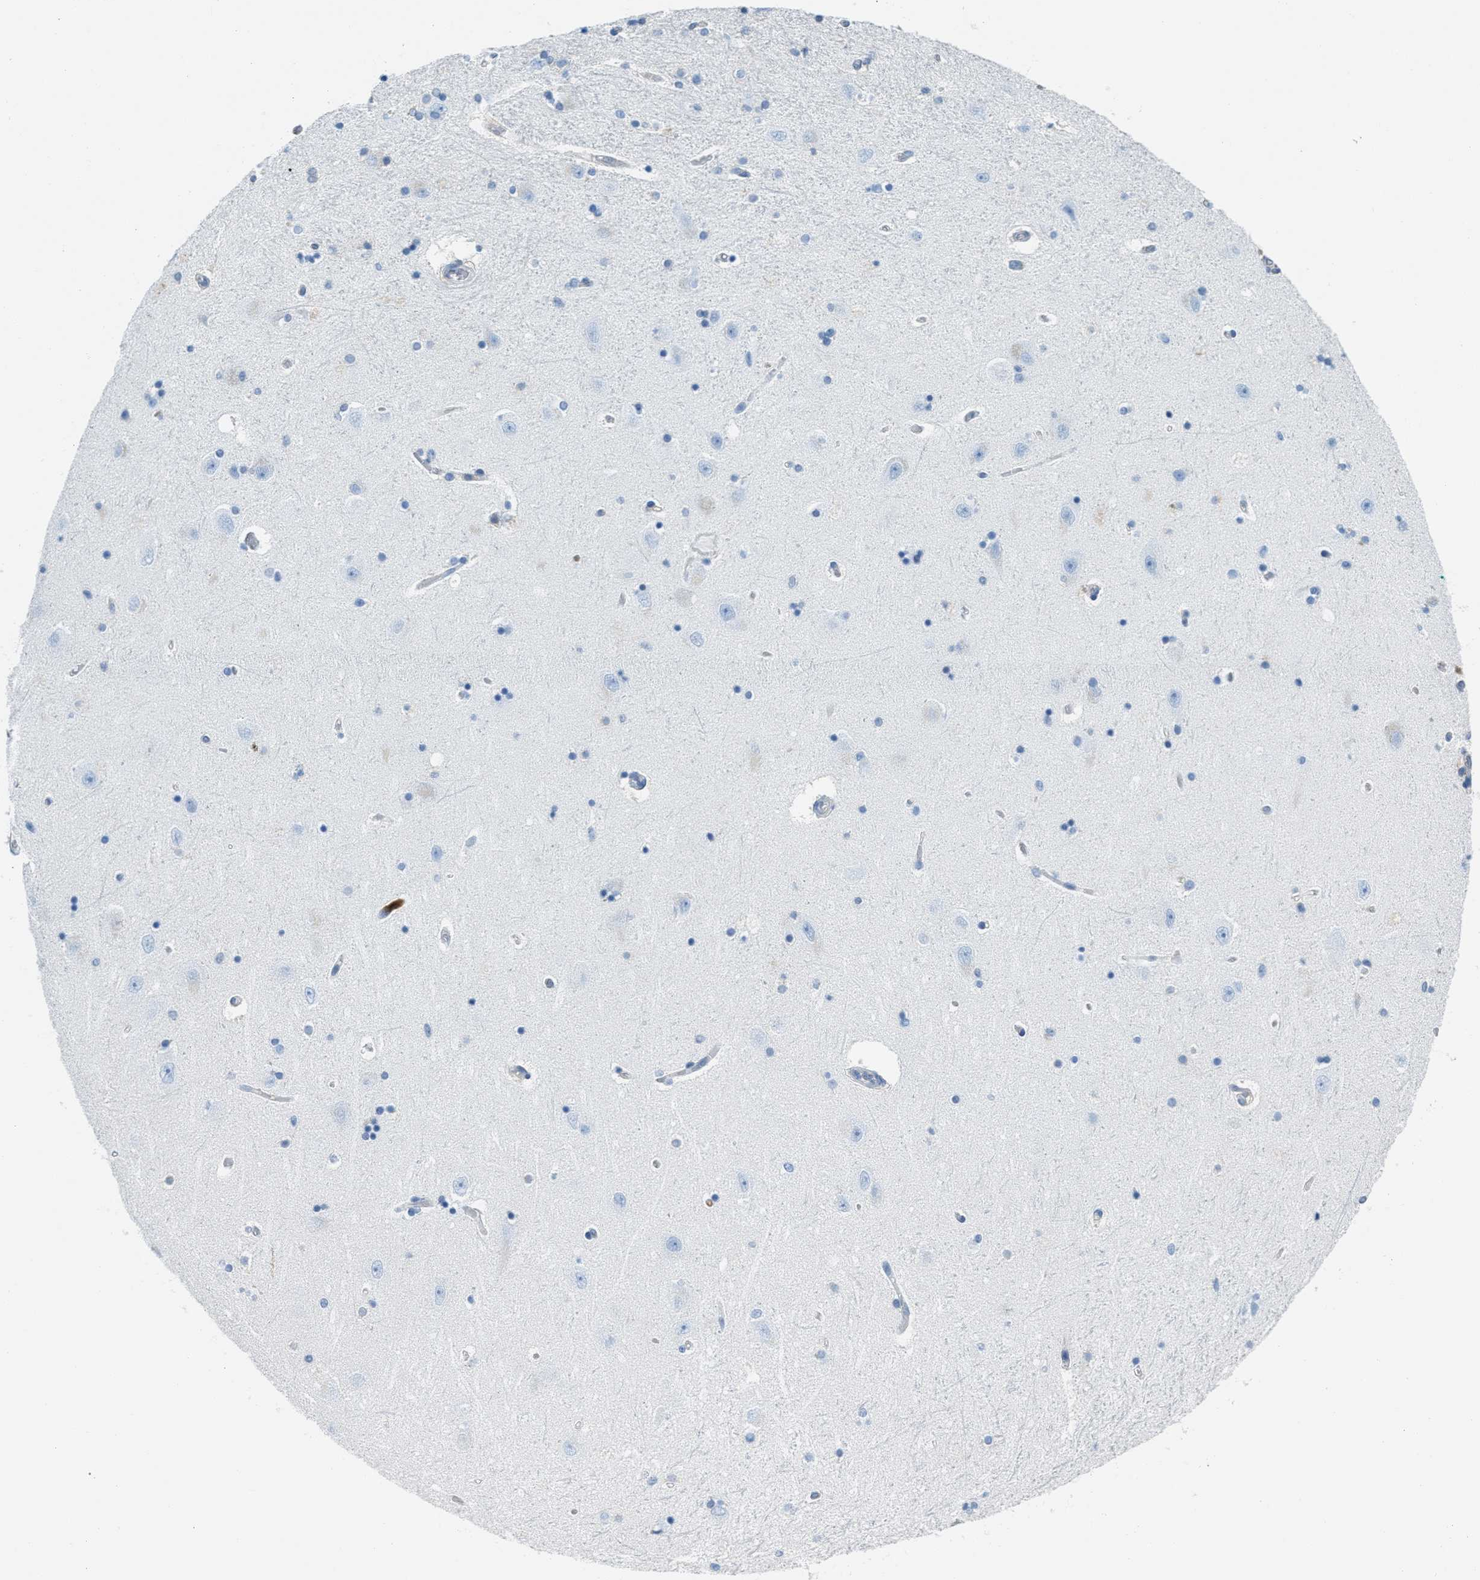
{"staining": {"intensity": "negative", "quantity": "none", "location": "none"}, "tissue": "hippocampus", "cell_type": "Glial cells", "image_type": "normal", "snomed": [{"axis": "morphology", "description": "Normal tissue, NOS"}, {"axis": "topography", "description": "Hippocampus"}], "caption": "This is an immunohistochemistry photomicrograph of normal human hippocampus. There is no staining in glial cells.", "gene": "SERPINB1", "patient": {"sex": "female", "age": 54}}